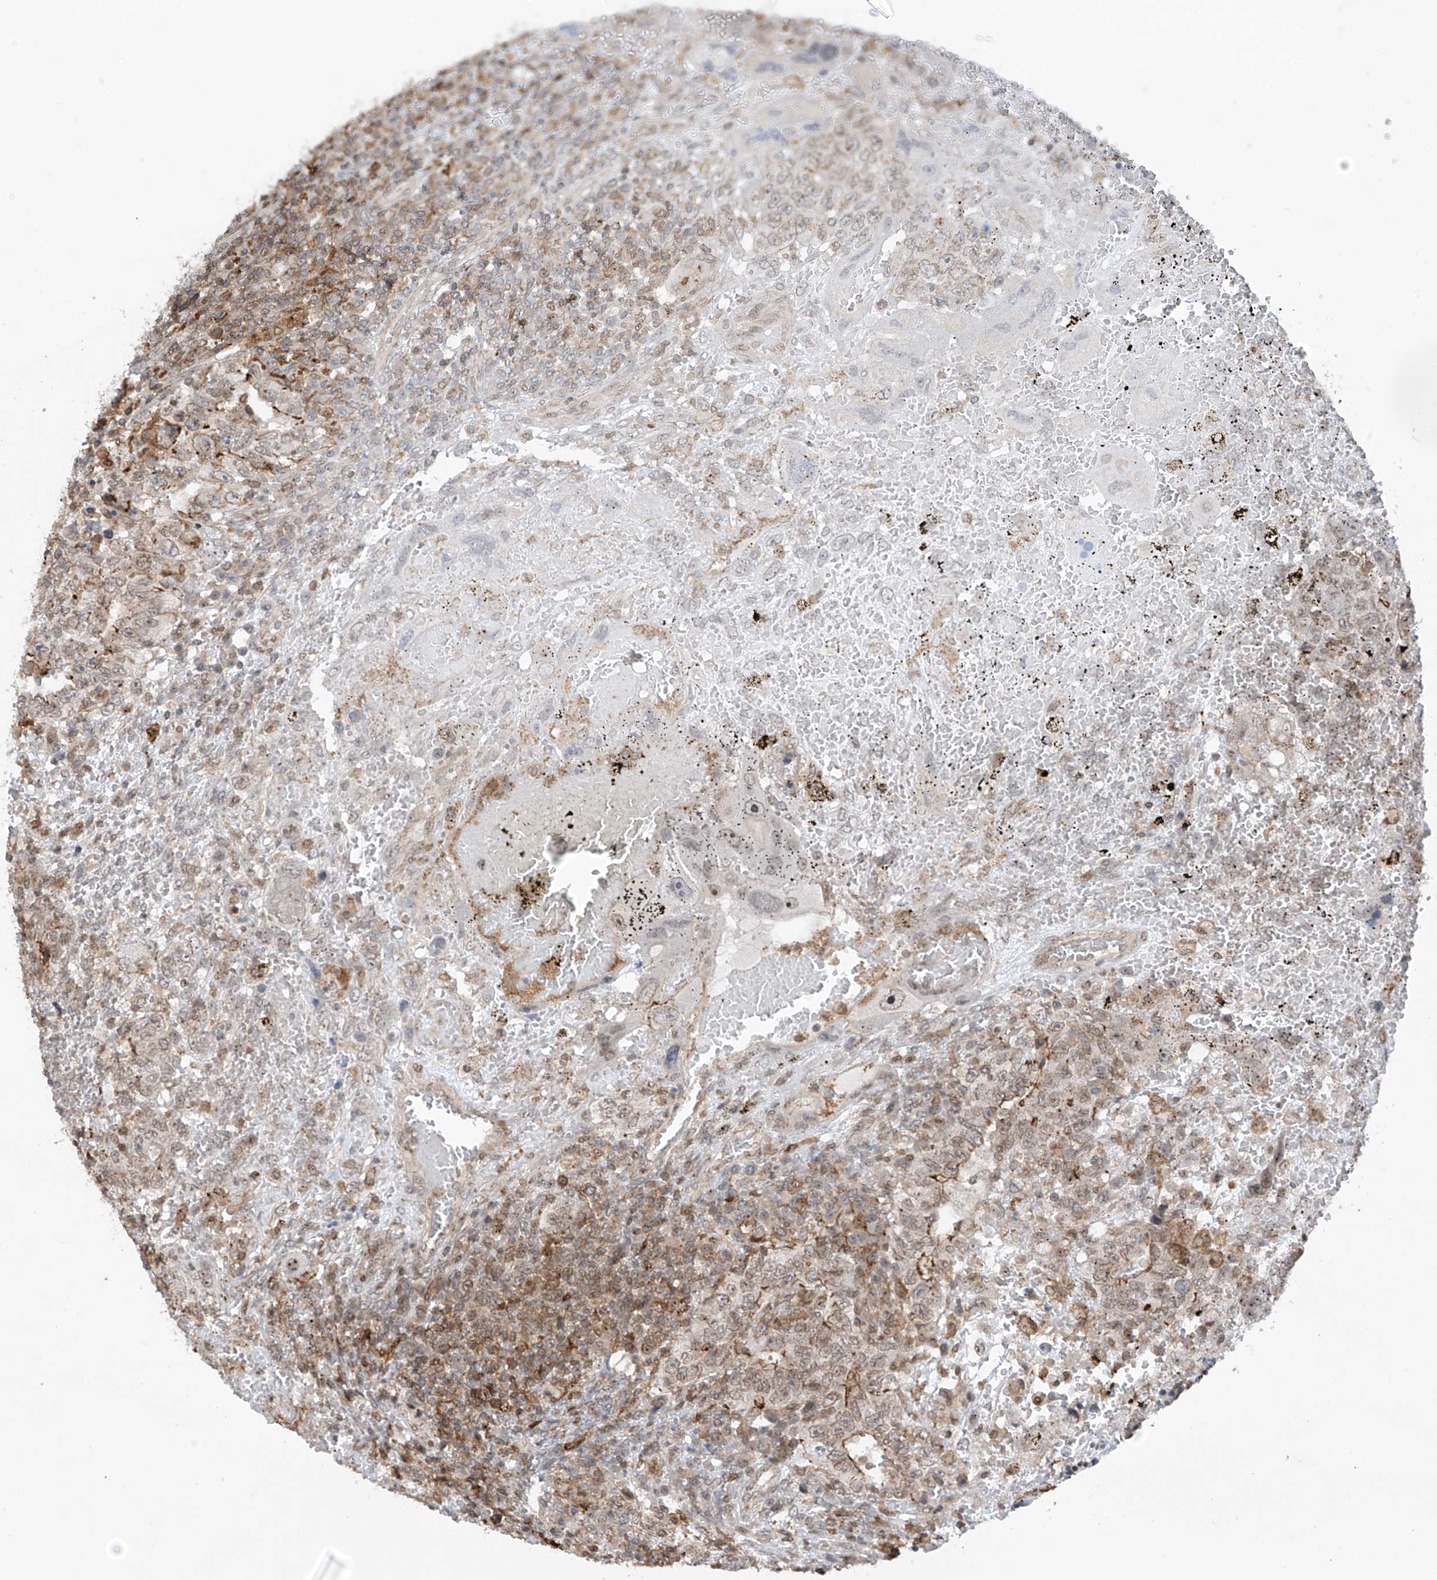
{"staining": {"intensity": "moderate", "quantity": "<25%", "location": "cytoplasmic/membranous,nuclear"}, "tissue": "testis cancer", "cell_type": "Tumor cells", "image_type": "cancer", "snomed": [{"axis": "morphology", "description": "Carcinoma, Embryonal, NOS"}, {"axis": "topography", "description": "Testis"}], "caption": "A brown stain labels moderate cytoplasmic/membranous and nuclear expression of a protein in embryonal carcinoma (testis) tumor cells. The staining was performed using DAB to visualize the protein expression in brown, while the nuclei were stained in blue with hematoxylin (Magnification: 20x).", "gene": "REPIN1", "patient": {"sex": "male", "age": 26}}